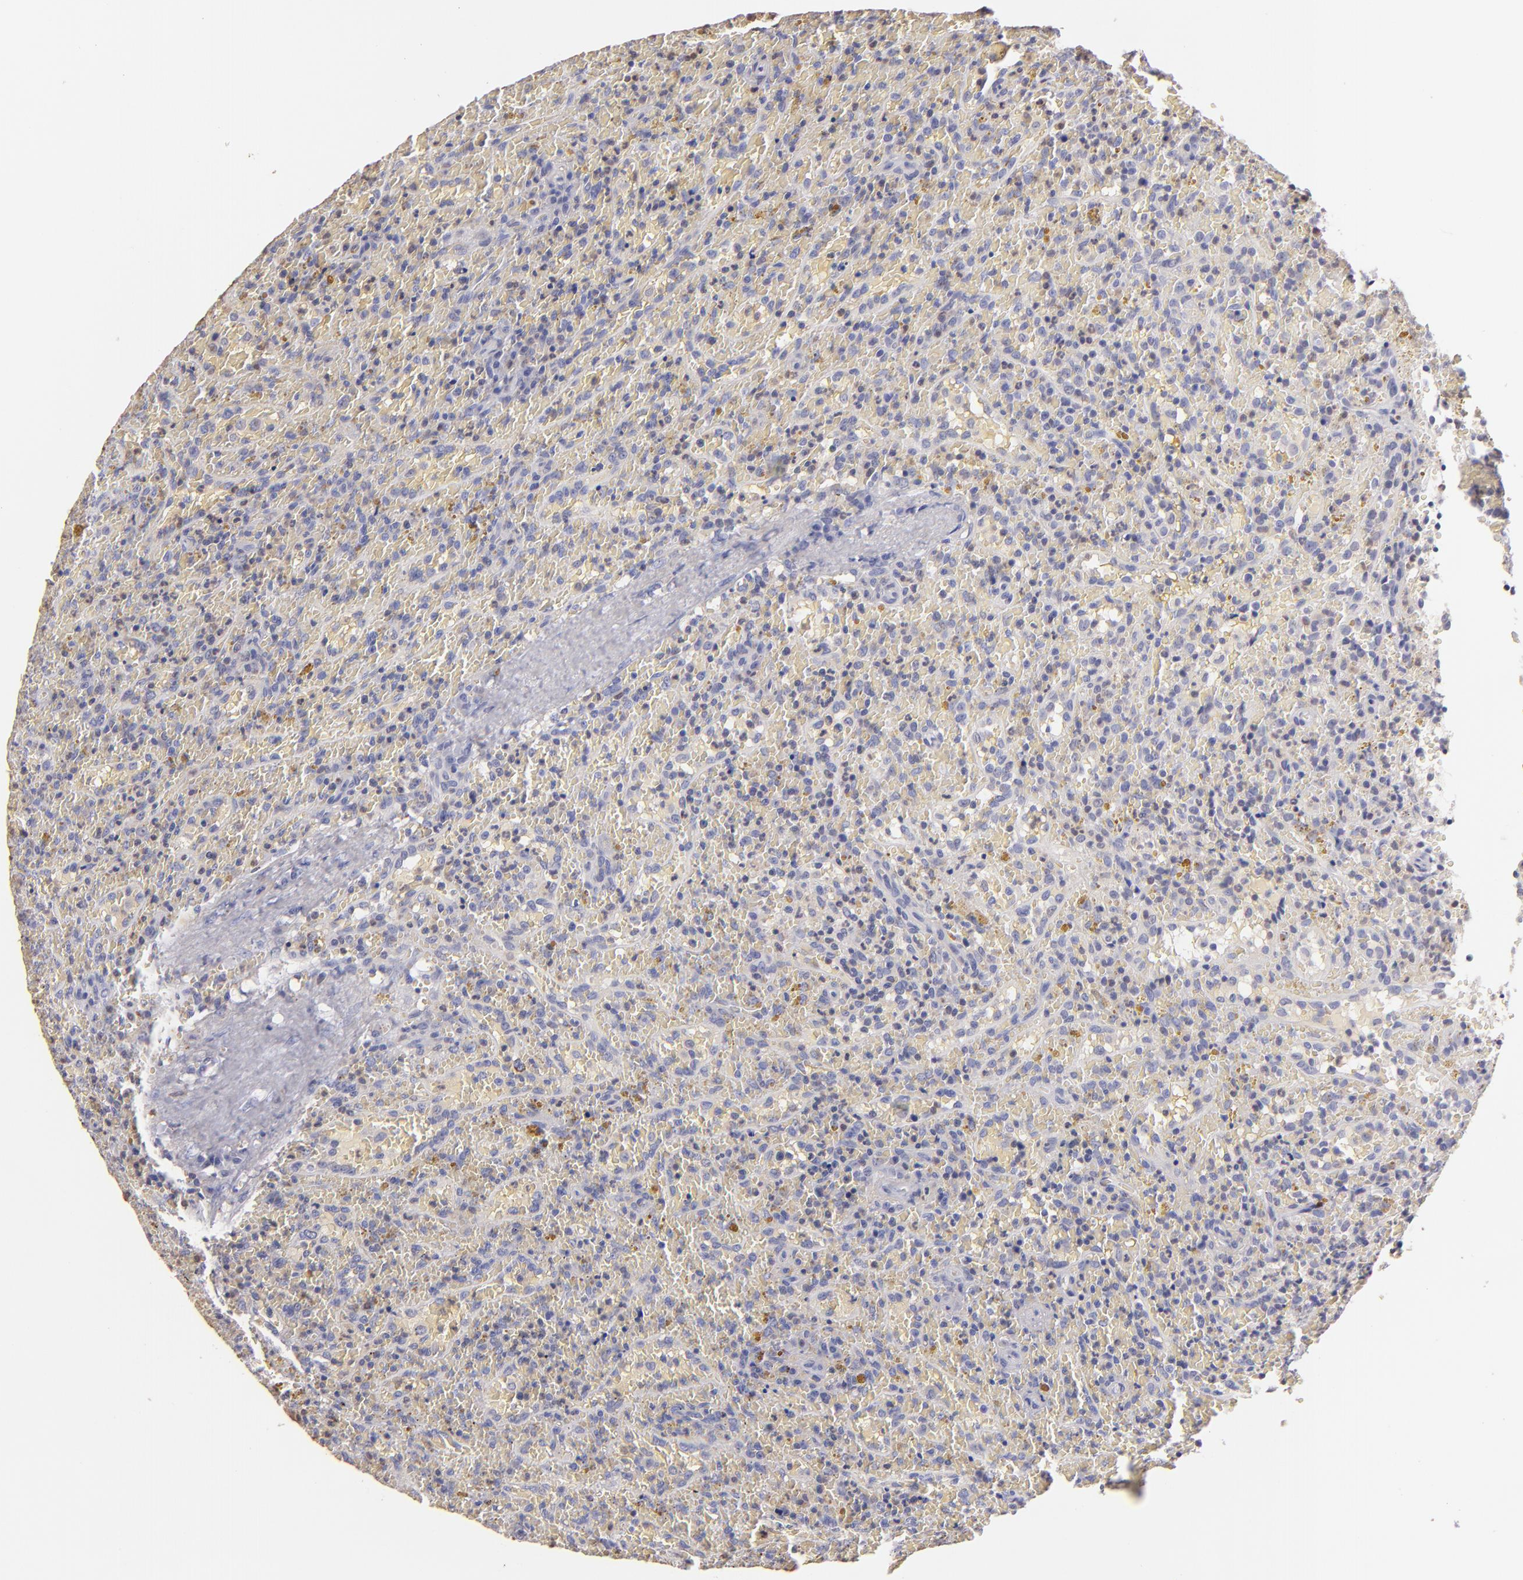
{"staining": {"intensity": "negative", "quantity": "none", "location": "none"}, "tissue": "lymphoma", "cell_type": "Tumor cells", "image_type": "cancer", "snomed": [{"axis": "morphology", "description": "Malignant lymphoma, non-Hodgkin's type, High grade"}, {"axis": "topography", "description": "Spleen"}, {"axis": "topography", "description": "Lymph node"}], "caption": "Tumor cells are negative for protein expression in human malignant lymphoma, non-Hodgkin's type (high-grade).", "gene": "S100A2", "patient": {"sex": "female", "age": 70}}